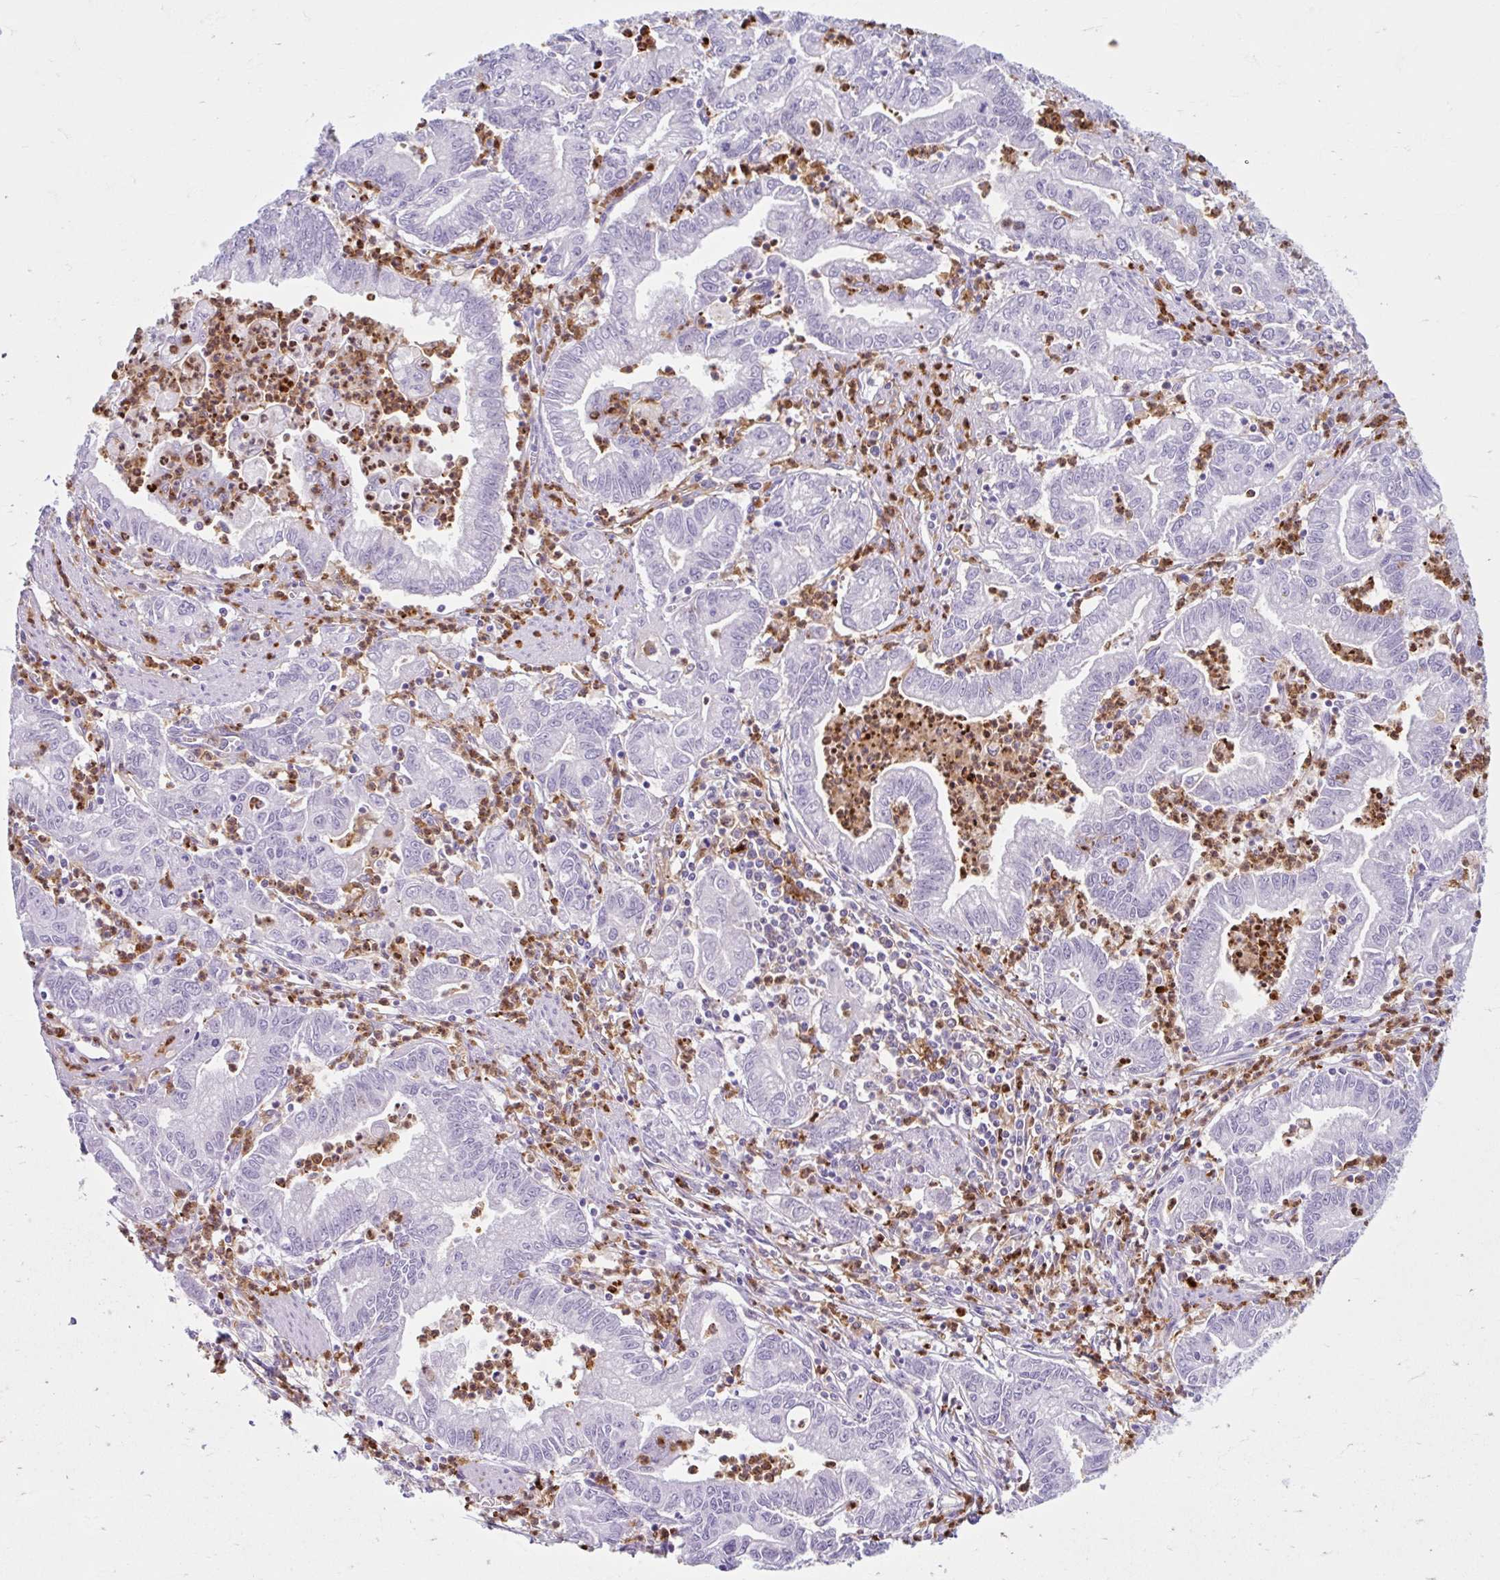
{"staining": {"intensity": "negative", "quantity": "none", "location": "none"}, "tissue": "stomach cancer", "cell_type": "Tumor cells", "image_type": "cancer", "snomed": [{"axis": "morphology", "description": "Adenocarcinoma, NOS"}, {"axis": "topography", "description": "Stomach, upper"}], "caption": "Tumor cells are negative for protein expression in human stomach cancer.", "gene": "CEP120", "patient": {"sex": "female", "age": 79}}